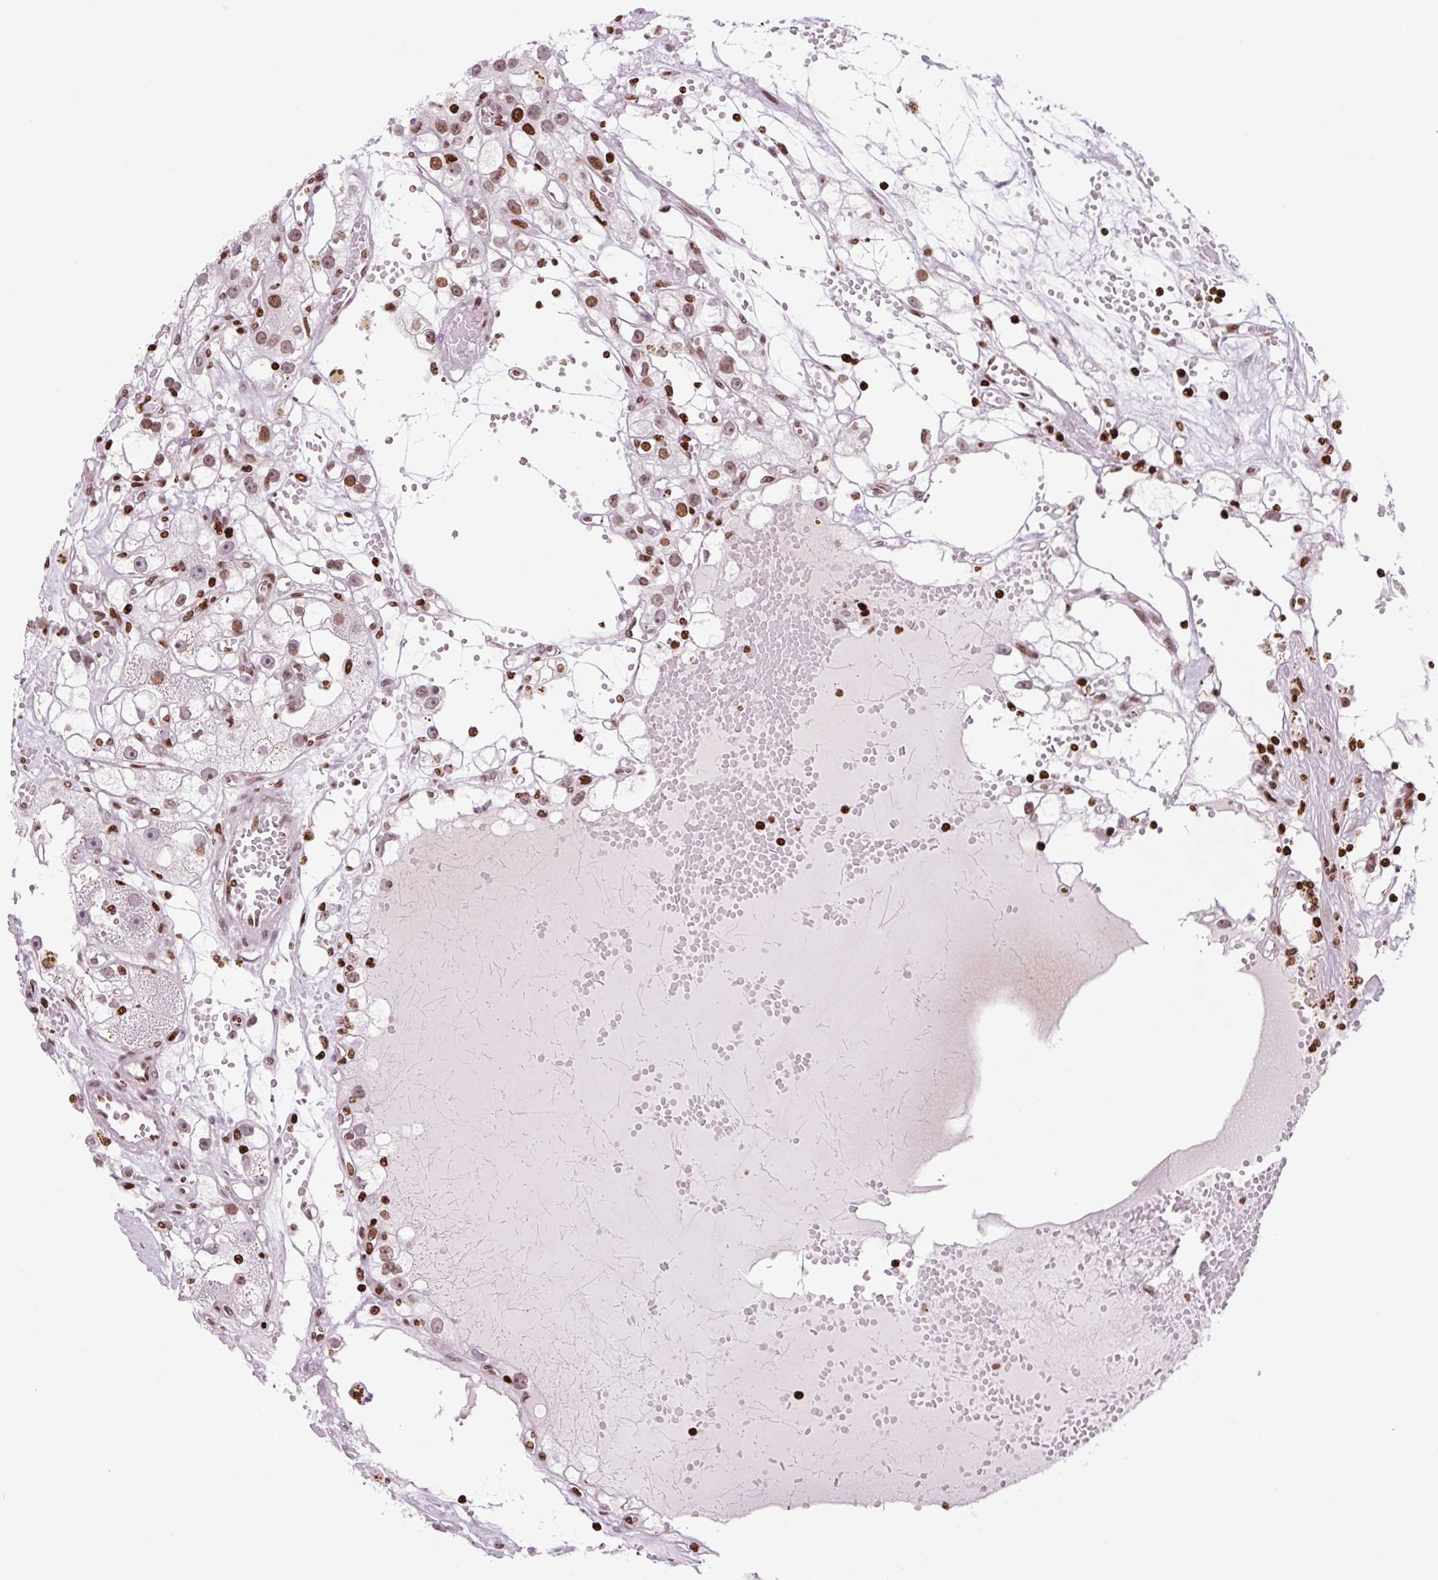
{"staining": {"intensity": "moderate", "quantity": ">75%", "location": "nuclear"}, "tissue": "renal cancer", "cell_type": "Tumor cells", "image_type": "cancer", "snomed": [{"axis": "morphology", "description": "Adenocarcinoma, NOS"}, {"axis": "topography", "description": "Kidney"}], "caption": "About >75% of tumor cells in renal cancer display moderate nuclear protein expression as visualized by brown immunohistochemical staining.", "gene": "H1-3", "patient": {"sex": "male", "age": 56}}